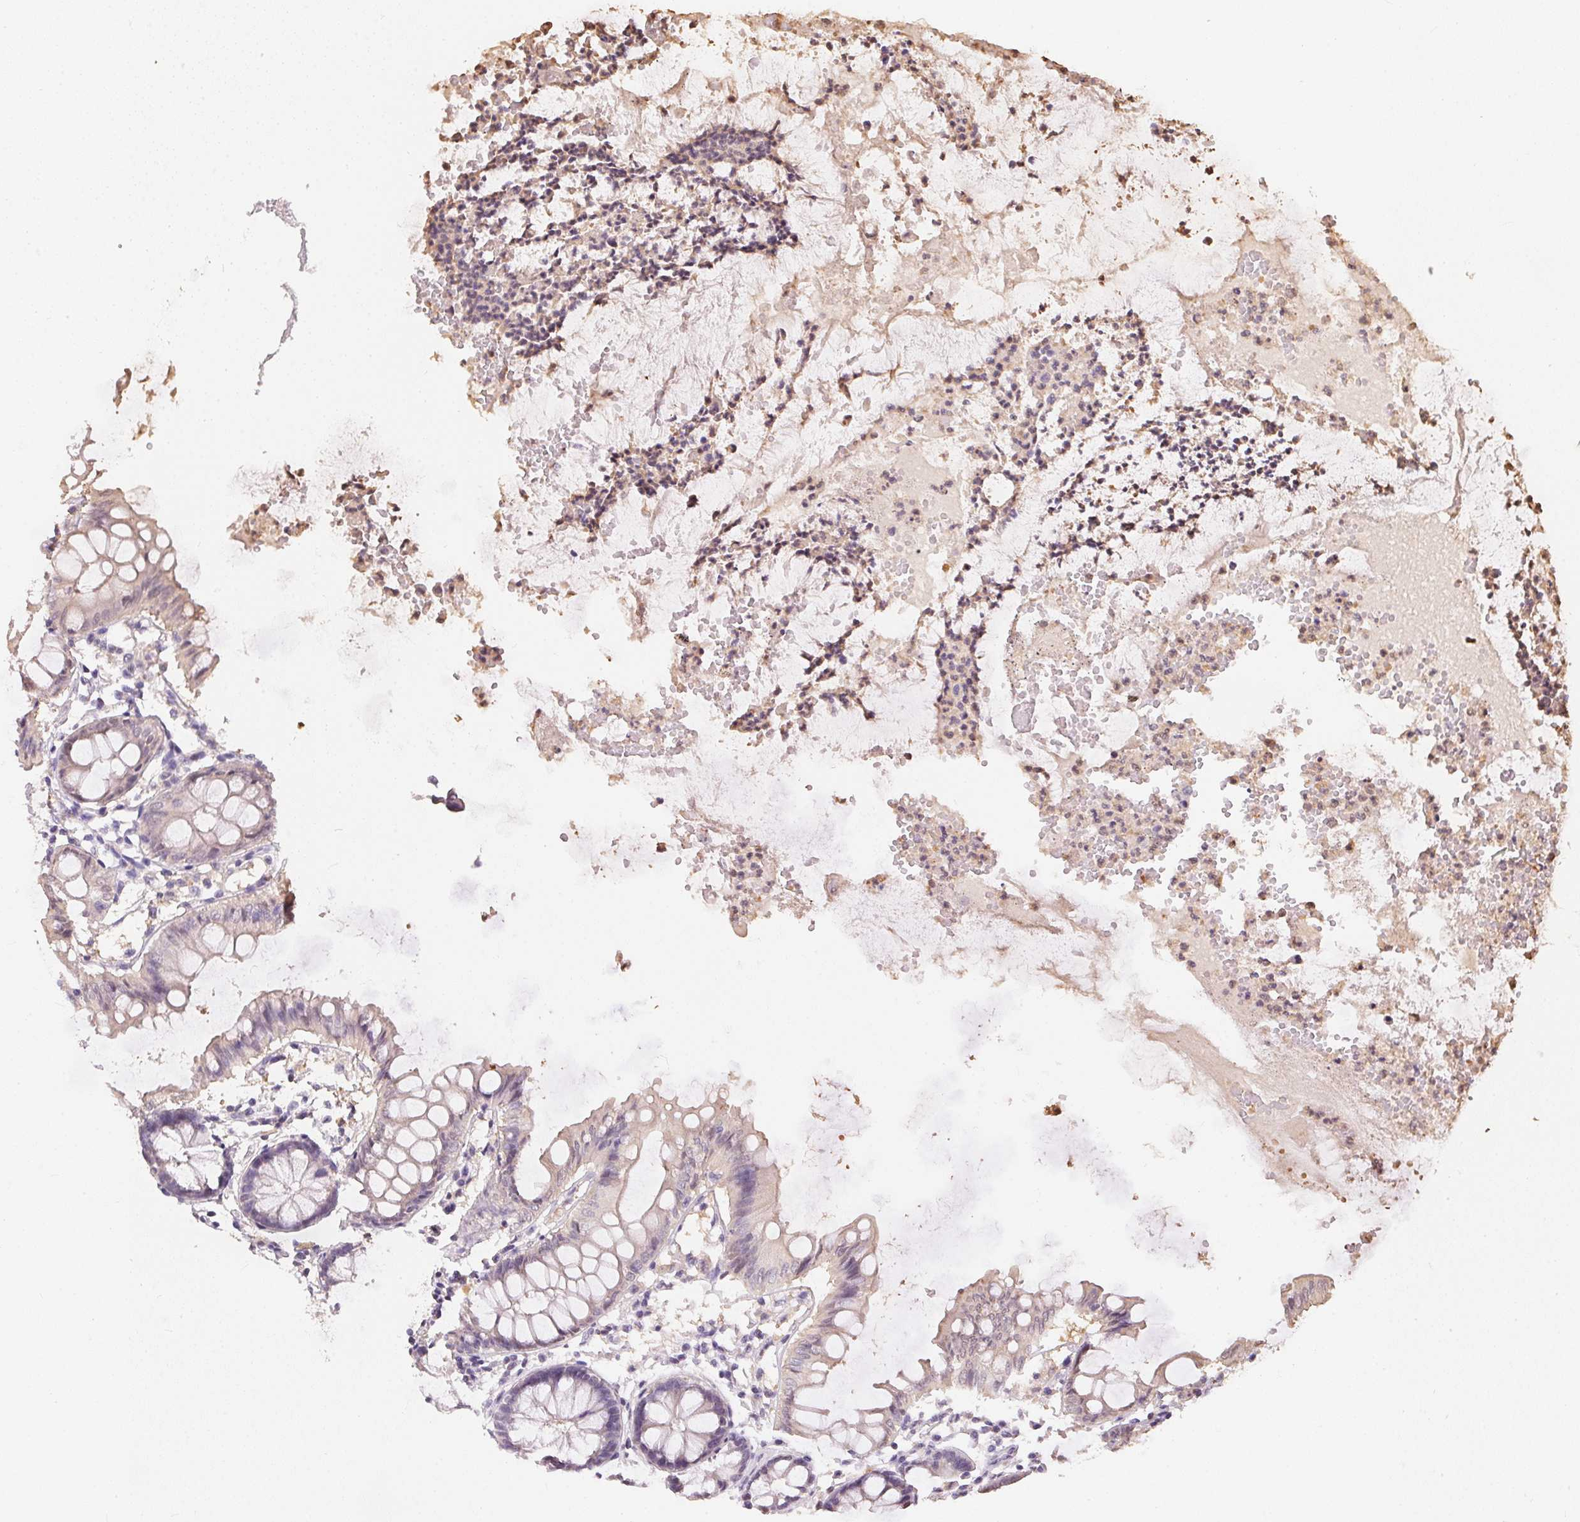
{"staining": {"intensity": "negative", "quantity": "none", "location": "none"}, "tissue": "colon", "cell_type": "Endothelial cells", "image_type": "normal", "snomed": [{"axis": "morphology", "description": "Normal tissue, NOS"}, {"axis": "topography", "description": "Colon"}], "caption": "A high-resolution histopathology image shows IHC staining of unremarkable colon, which shows no significant expression in endothelial cells. (DAB immunohistochemistry with hematoxylin counter stain).", "gene": "S100A3", "patient": {"sex": "female", "age": 84}}